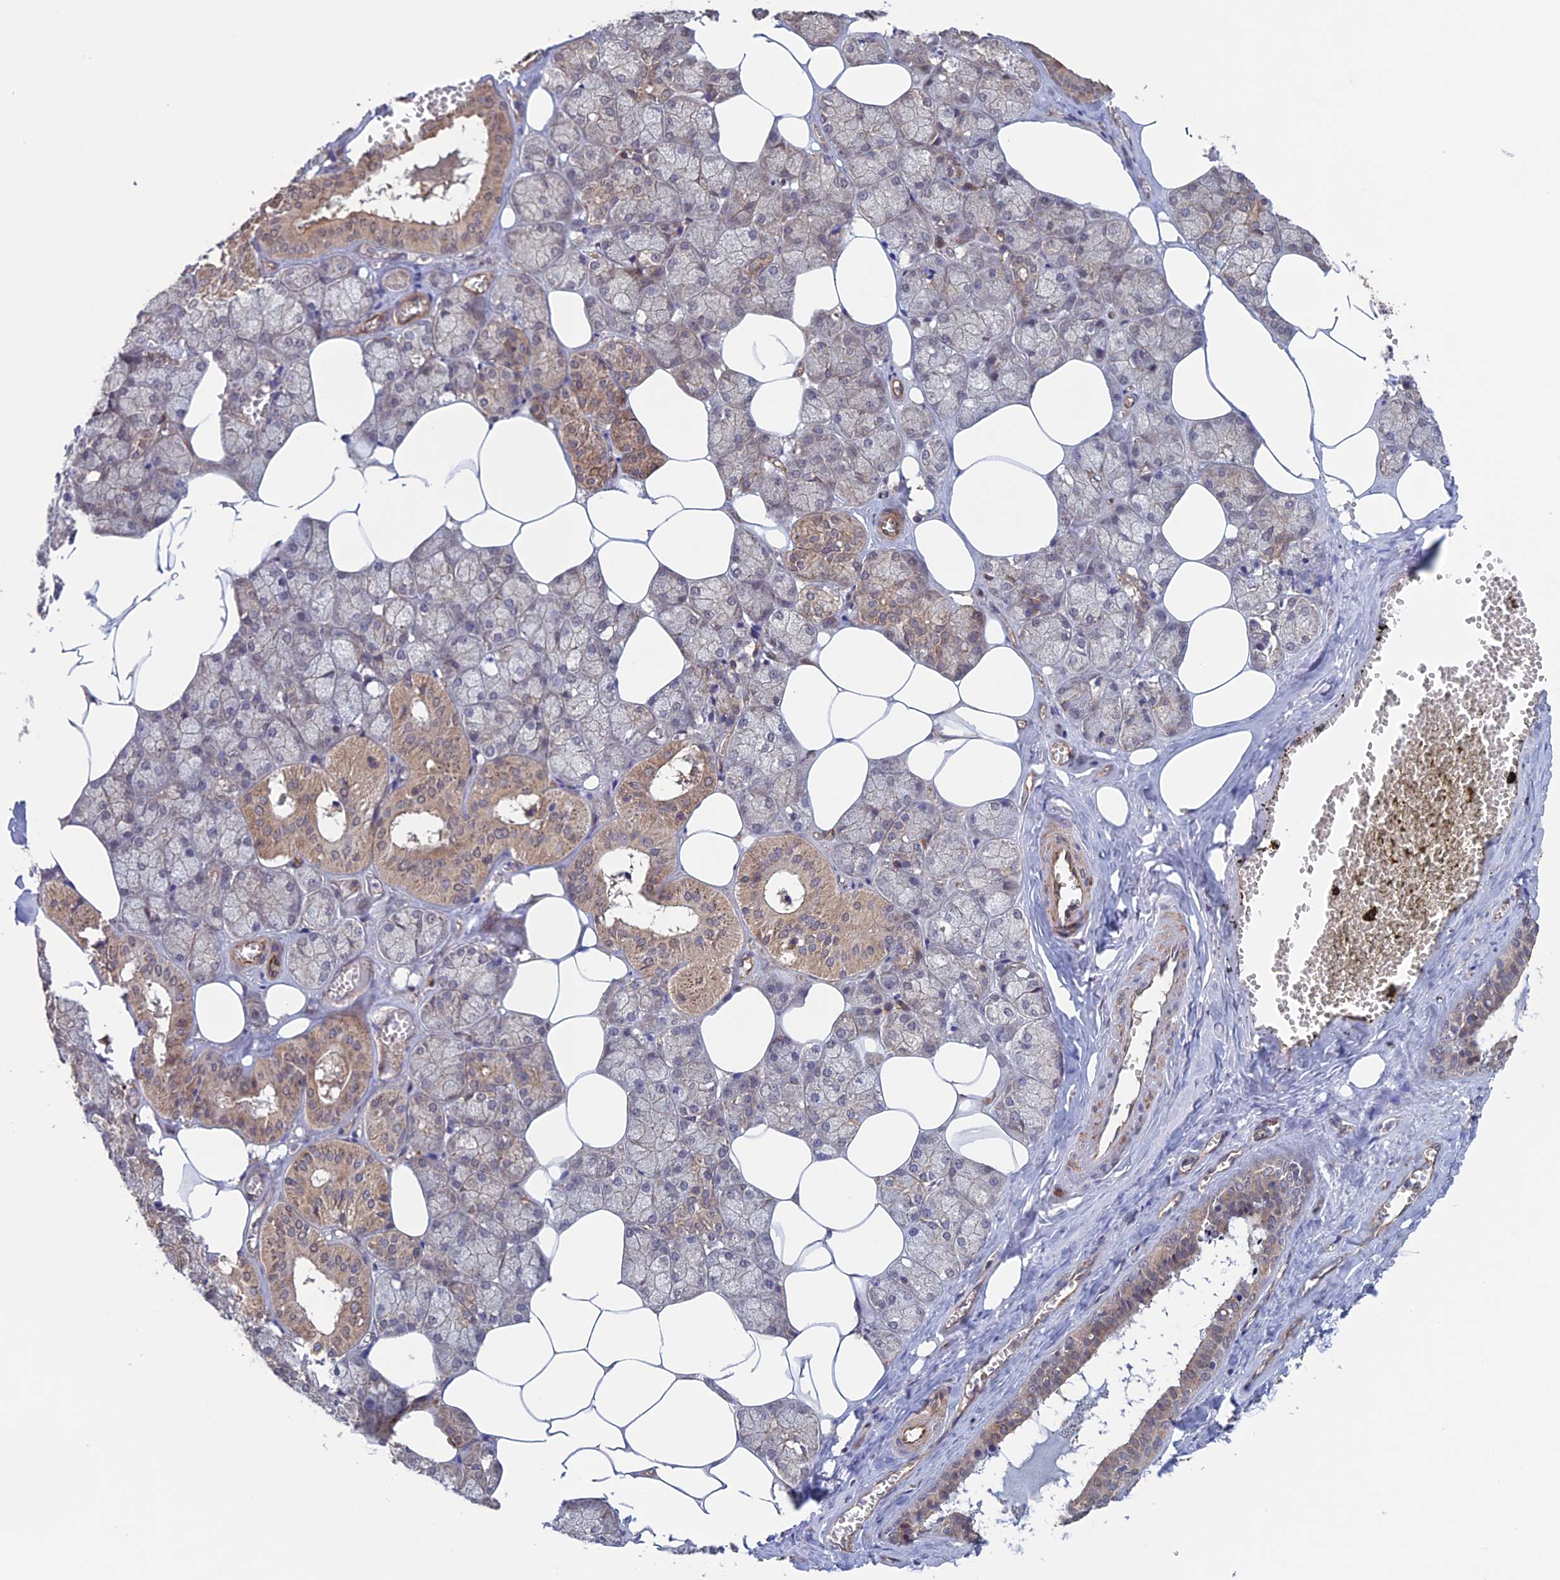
{"staining": {"intensity": "weak", "quantity": "25%-75%", "location": "cytoplasmic/membranous"}, "tissue": "salivary gland", "cell_type": "Glandular cells", "image_type": "normal", "snomed": [{"axis": "morphology", "description": "Normal tissue, NOS"}, {"axis": "topography", "description": "Salivary gland"}], "caption": "Weak cytoplasmic/membranous positivity is identified in about 25%-75% of glandular cells in benign salivary gland.", "gene": "NUDT16L1", "patient": {"sex": "male", "age": 62}}